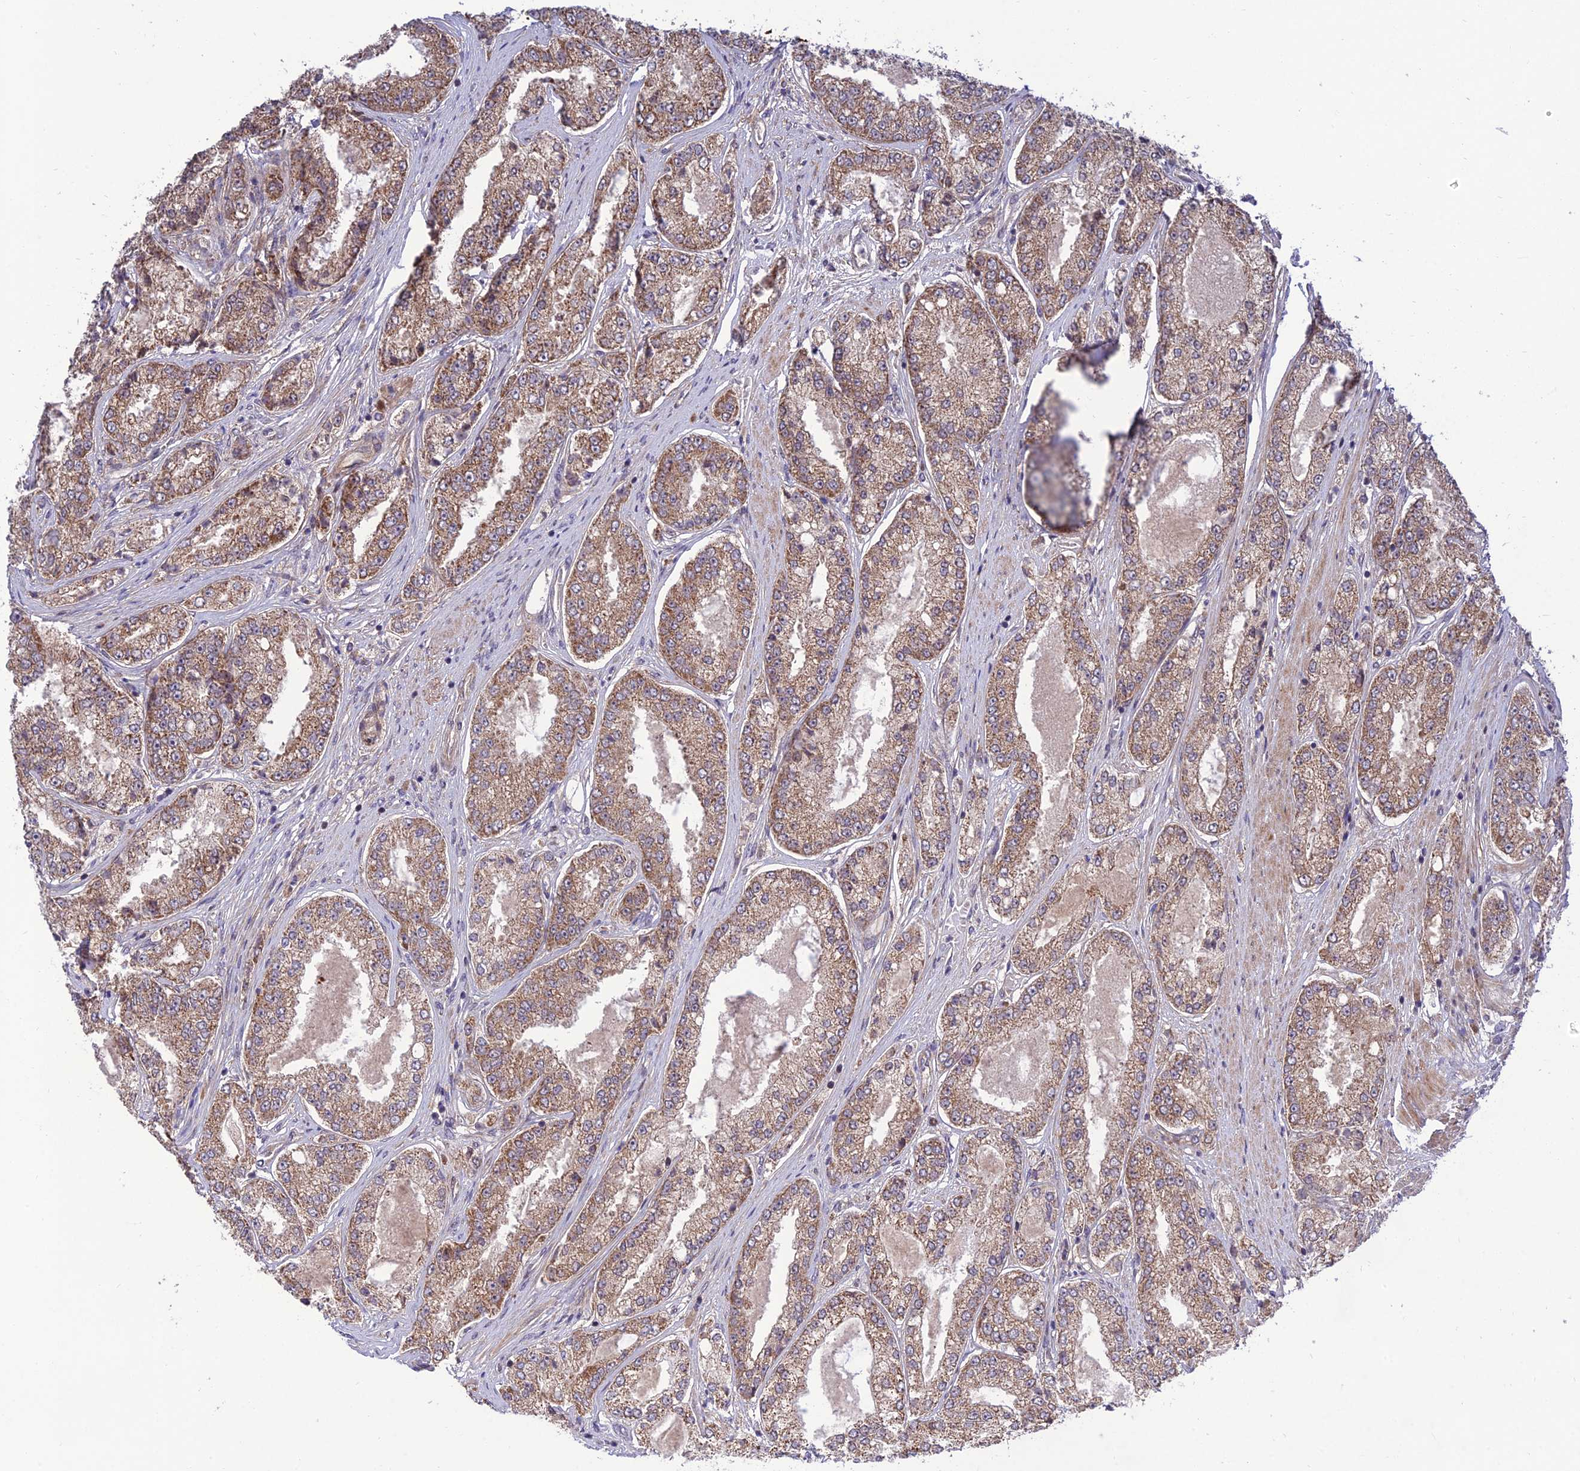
{"staining": {"intensity": "moderate", "quantity": ">75%", "location": "cytoplasmic/membranous"}, "tissue": "prostate cancer", "cell_type": "Tumor cells", "image_type": "cancer", "snomed": [{"axis": "morphology", "description": "Adenocarcinoma, High grade"}, {"axis": "topography", "description": "Prostate"}], "caption": "Immunohistochemistry staining of prostate cancer, which demonstrates medium levels of moderate cytoplasmic/membranous expression in about >75% of tumor cells indicating moderate cytoplasmic/membranous protein positivity. The staining was performed using DAB (brown) for protein detection and nuclei were counterstained in hematoxylin (blue).", "gene": "PLEKHG2", "patient": {"sex": "male", "age": 71}}